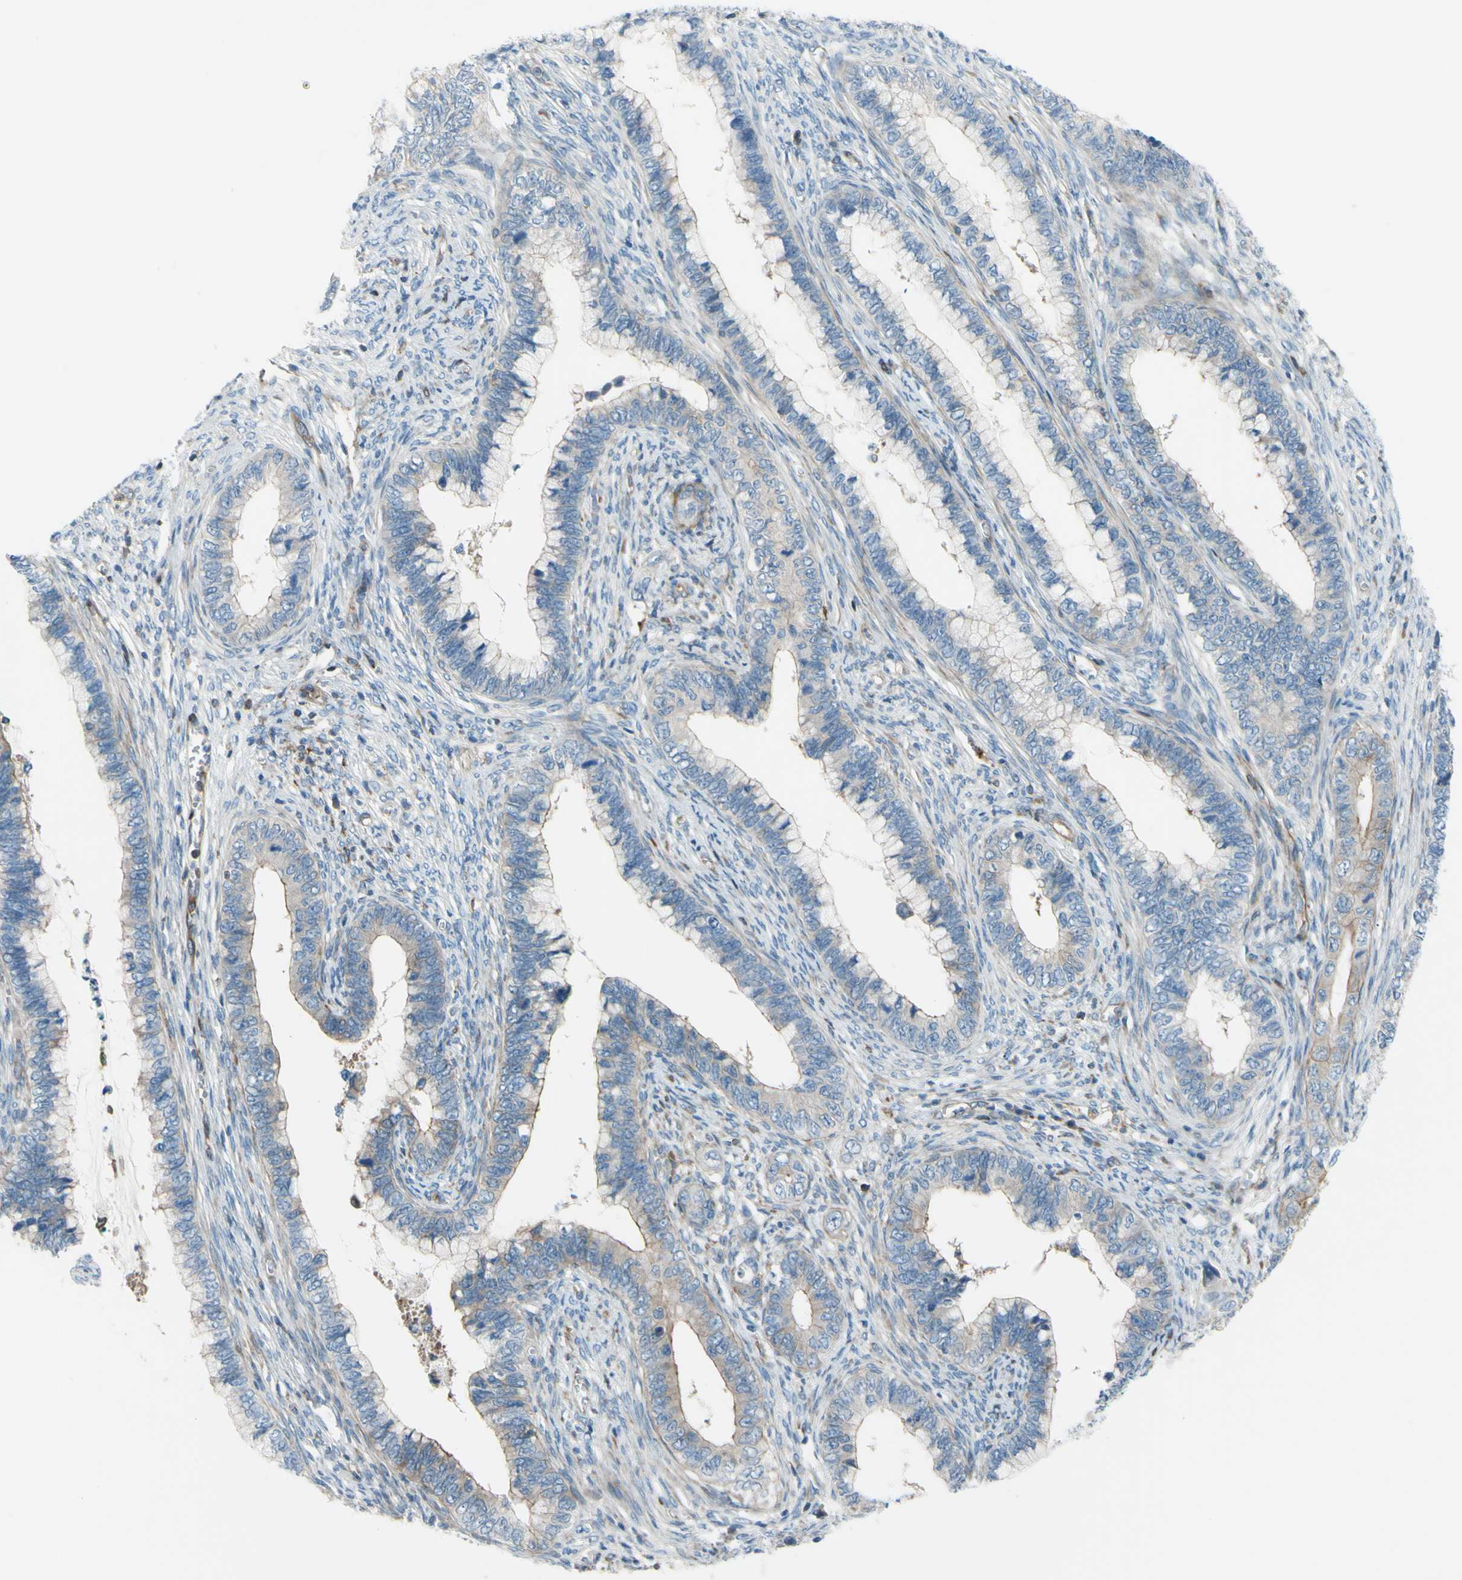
{"staining": {"intensity": "negative", "quantity": "none", "location": "none"}, "tissue": "cervical cancer", "cell_type": "Tumor cells", "image_type": "cancer", "snomed": [{"axis": "morphology", "description": "Adenocarcinoma, NOS"}, {"axis": "topography", "description": "Cervix"}], "caption": "A high-resolution histopathology image shows immunohistochemistry staining of cervical cancer (adenocarcinoma), which reveals no significant expression in tumor cells.", "gene": "PAK2", "patient": {"sex": "female", "age": 44}}